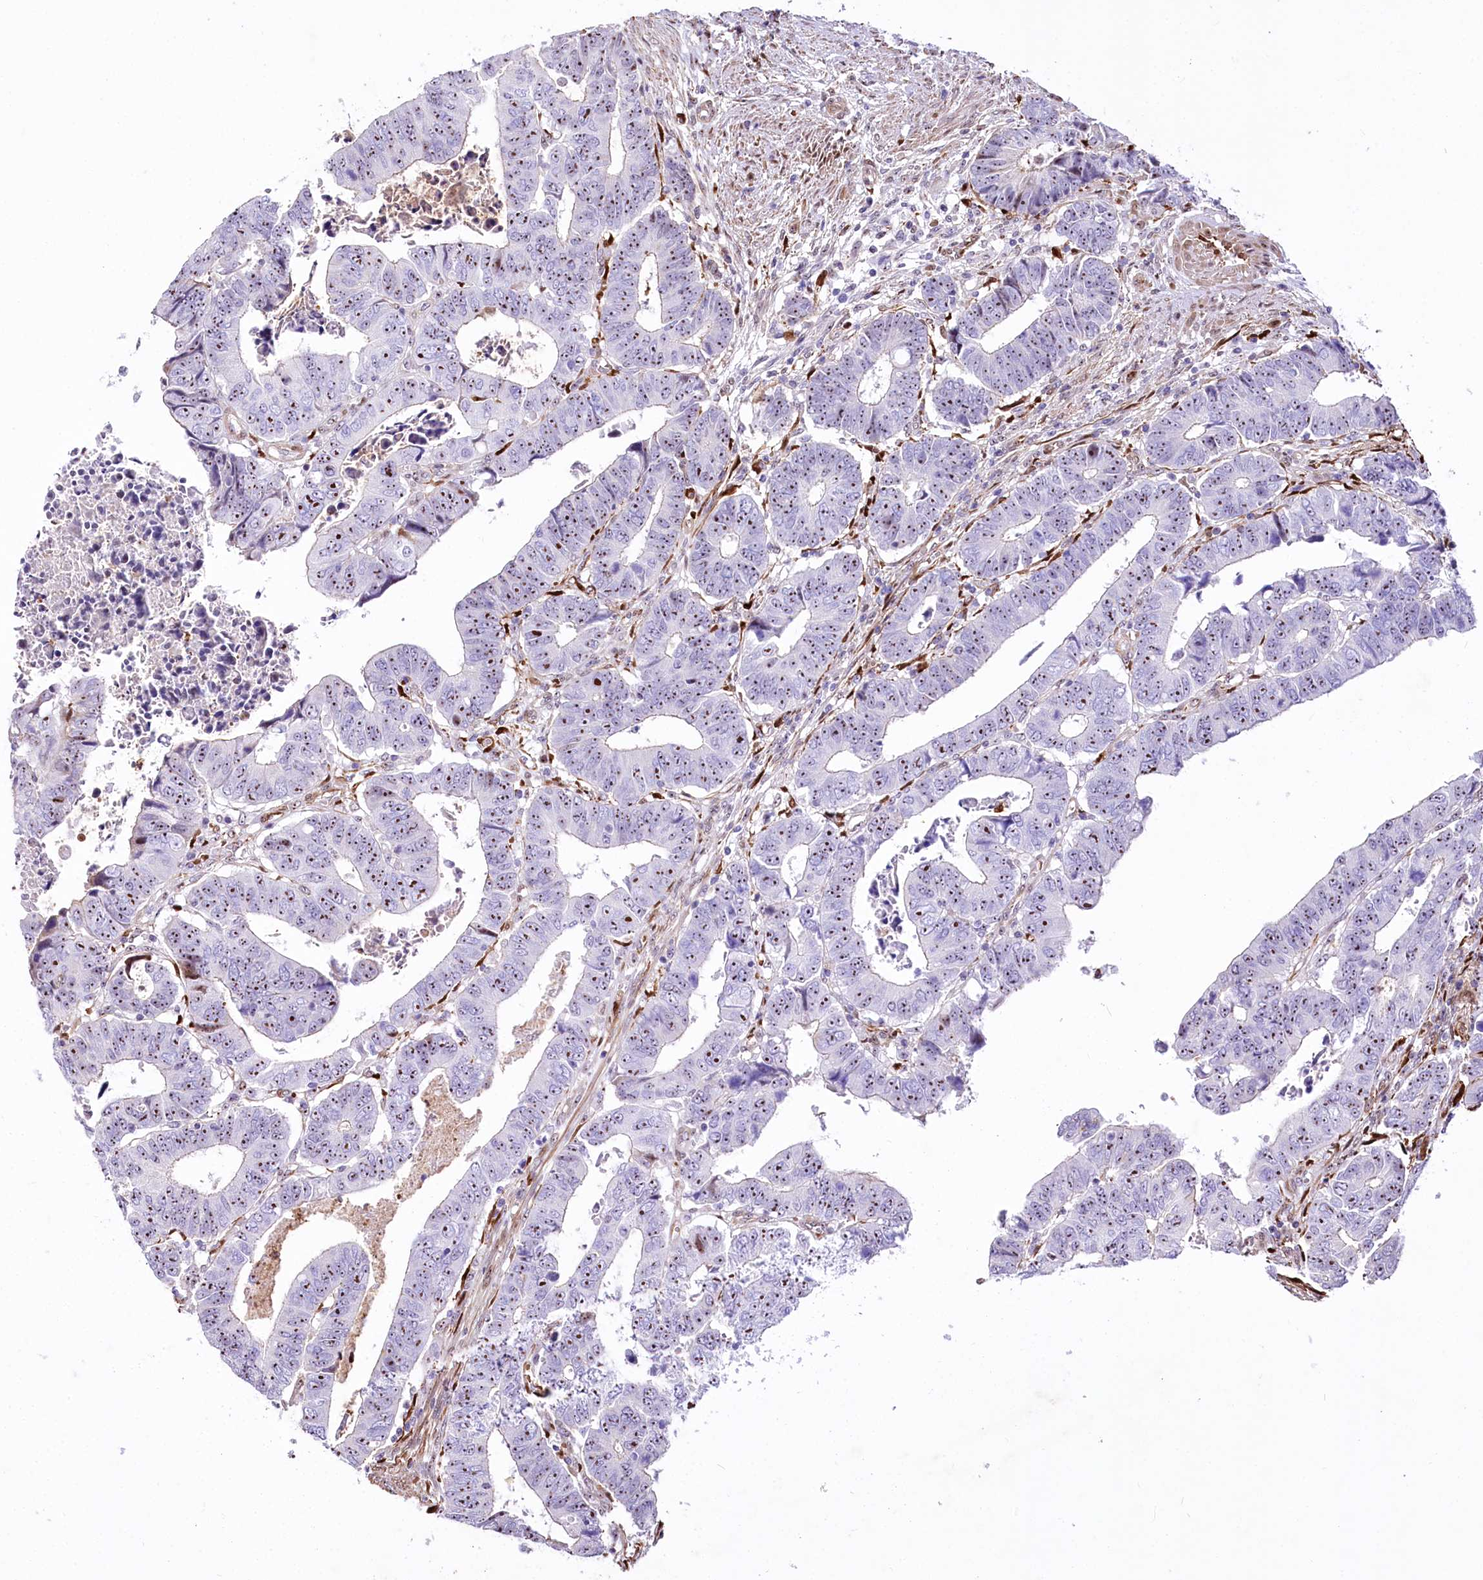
{"staining": {"intensity": "moderate", "quantity": ">75%", "location": "nuclear"}, "tissue": "colorectal cancer", "cell_type": "Tumor cells", "image_type": "cancer", "snomed": [{"axis": "morphology", "description": "Normal tissue, NOS"}, {"axis": "morphology", "description": "Adenocarcinoma, NOS"}, {"axis": "topography", "description": "Rectum"}], "caption": "IHC image of colorectal adenocarcinoma stained for a protein (brown), which reveals medium levels of moderate nuclear staining in about >75% of tumor cells.", "gene": "PTMS", "patient": {"sex": "female", "age": 65}}